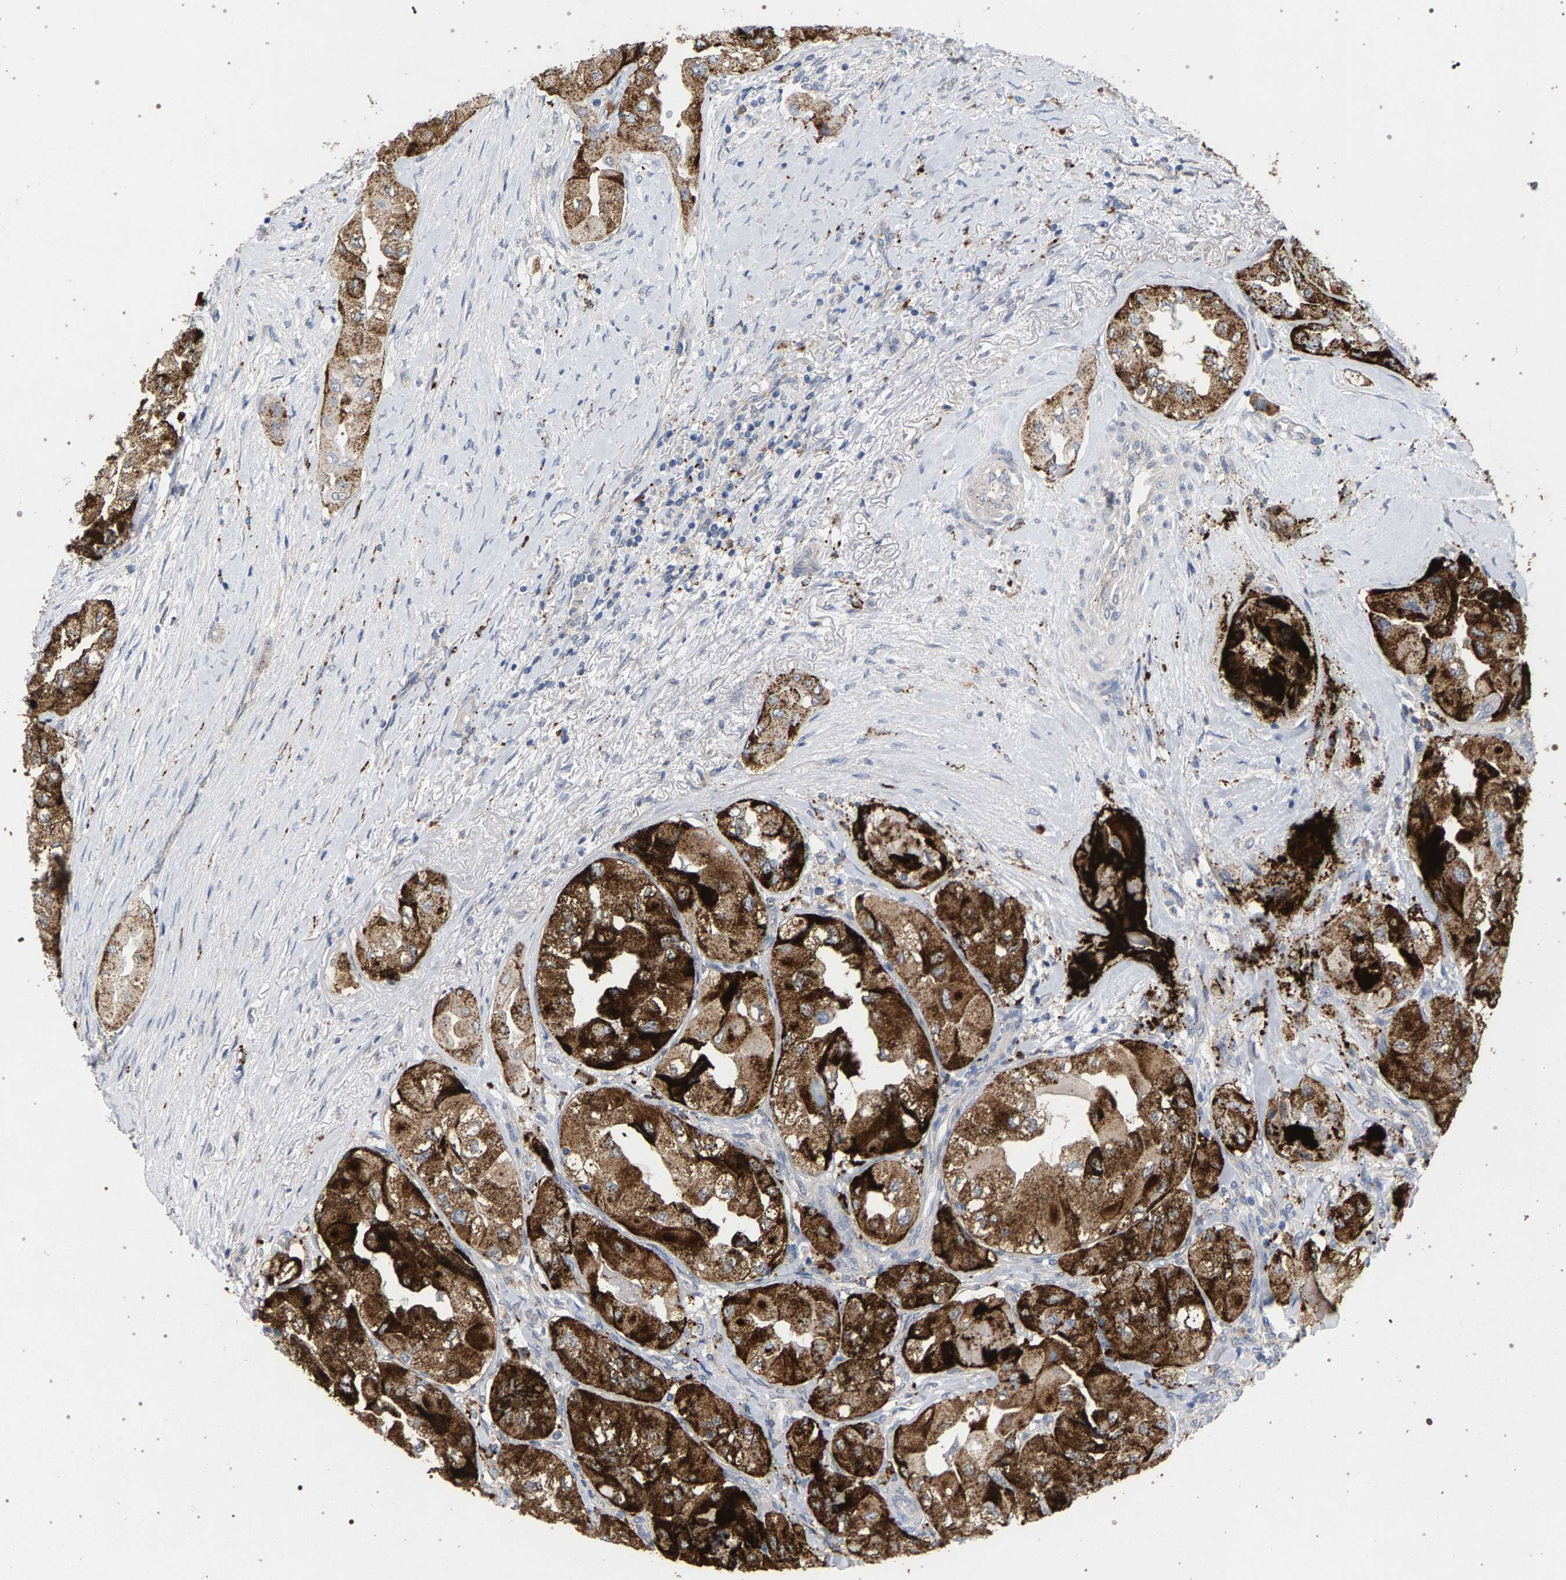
{"staining": {"intensity": "strong", "quantity": ">75%", "location": "cytoplasmic/membranous"}, "tissue": "thyroid cancer", "cell_type": "Tumor cells", "image_type": "cancer", "snomed": [{"axis": "morphology", "description": "Papillary adenocarcinoma, NOS"}, {"axis": "topography", "description": "Thyroid gland"}], "caption": "Human papillary adenocarcinoma (thyroid) stained with a protein marker displays strong staining in tumor cells.", "gene": "MAMDC2", "patient": {"sex": "female", "age": 59}}